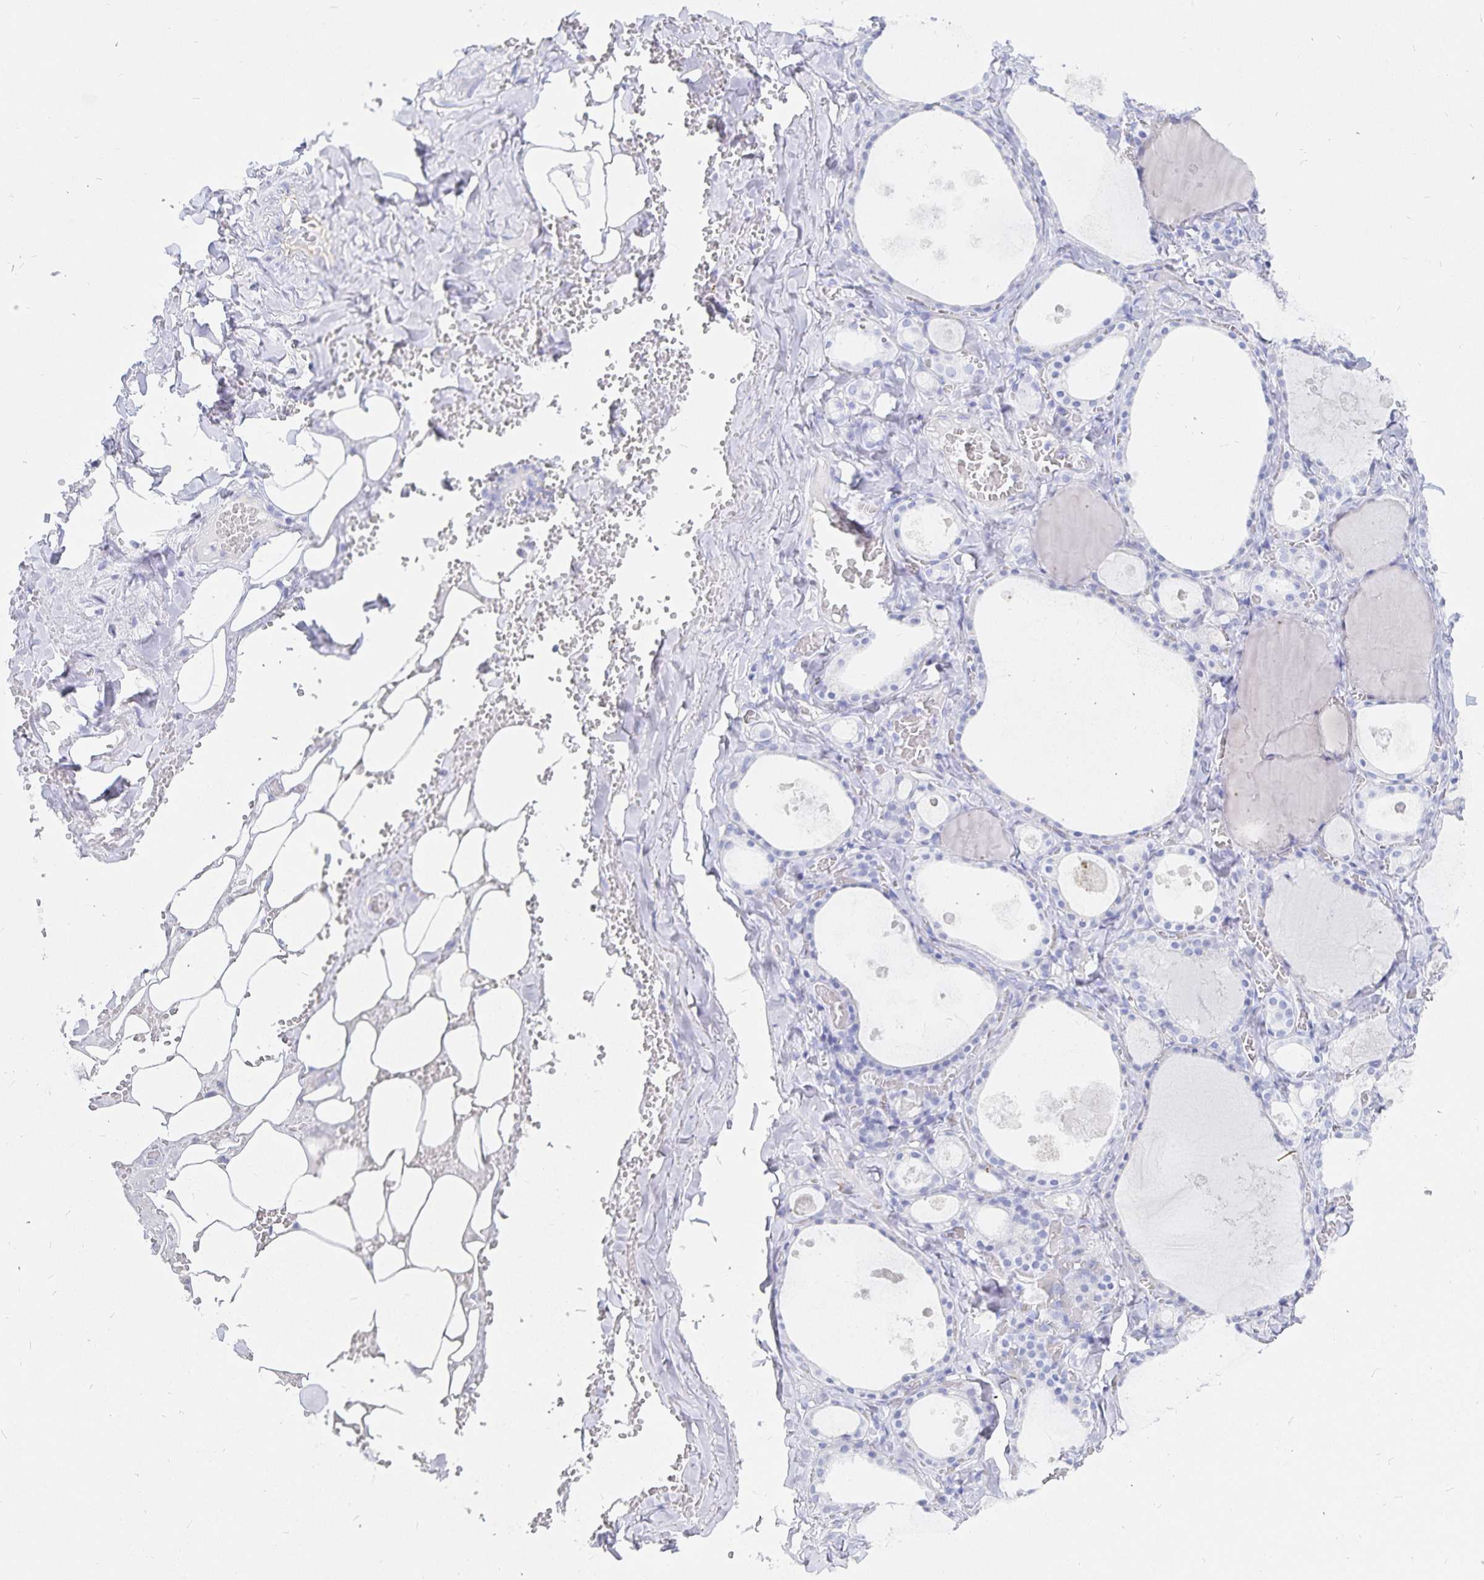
{"staining": {"intensity": "negative", "quantity": "none", "location": "none"}, "tissue": "thyroid gland", "cell_type": "Glandular cells", "image_type": "normal", "snomed": [{"axis": "morphology", "description": "Normal tissue, NOS"}, {"axis": "topography", "description": "Thyroid gland"}], "caption": "An image of thyroid gland stained for a protein demonstrates no brown staining in glandular cells. (DAB IHC, high magnification).", "gene": "INSL5", "patient": {"sex": "male", "age": 56}}